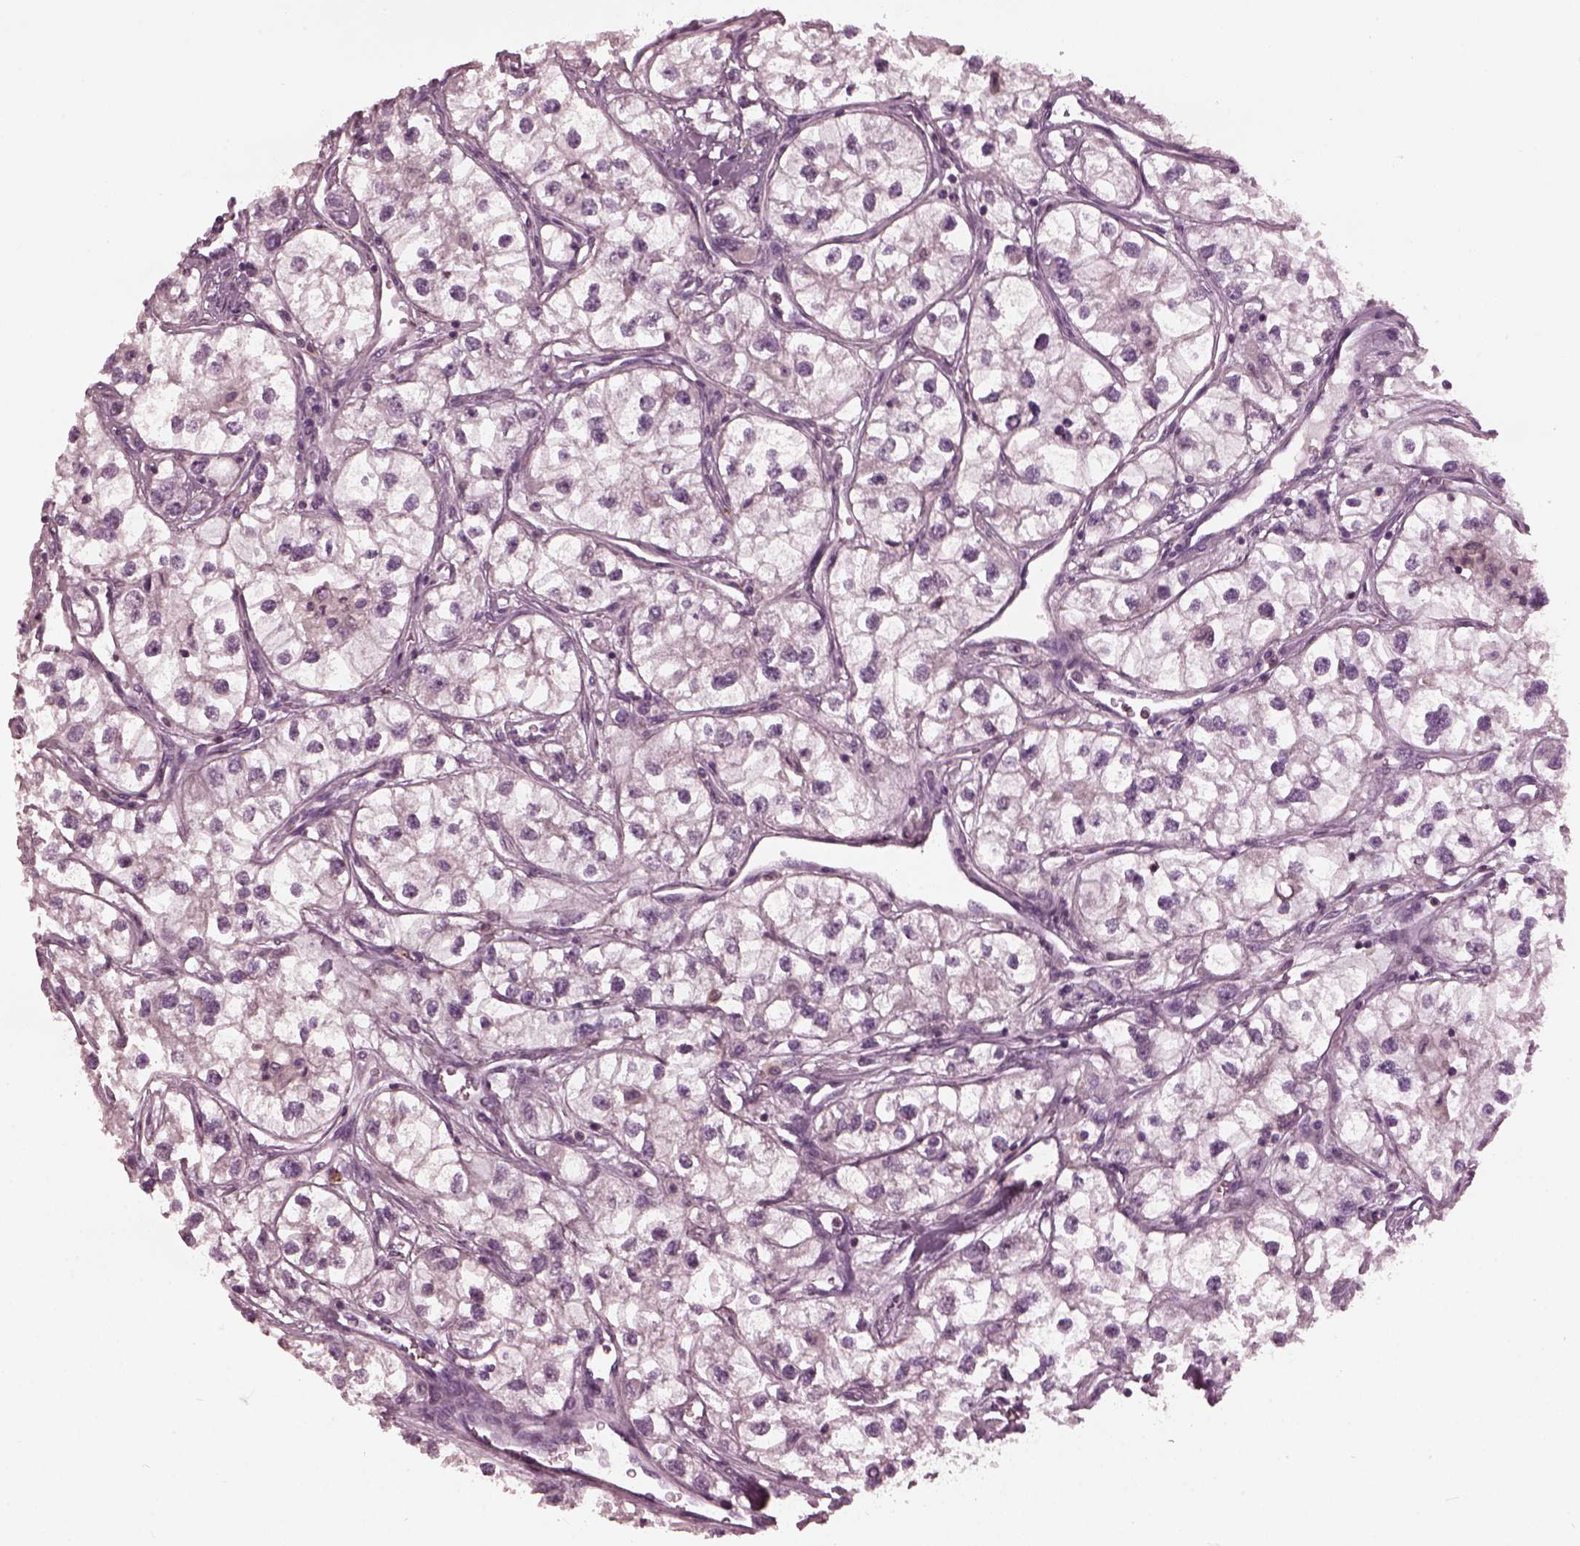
{"staining": {"intensity": "negative", "quantity": "none", "location": "none"}, "tissue": "renal cancer", "cell_type": "Tumor cells", "image_type": "cancer", "snomed": [{"axis": "morphology", "description": "Adenocarcinoma, NOS"}, {"axis": "topography", "description": "Kidney"}], "caption": "Immunohistochemical staining of renal adenocarcinoma shows no significant expression in tumor cells.", "gene": "PSTPIP2", "patient": {"sex": "male", "age": 59}}